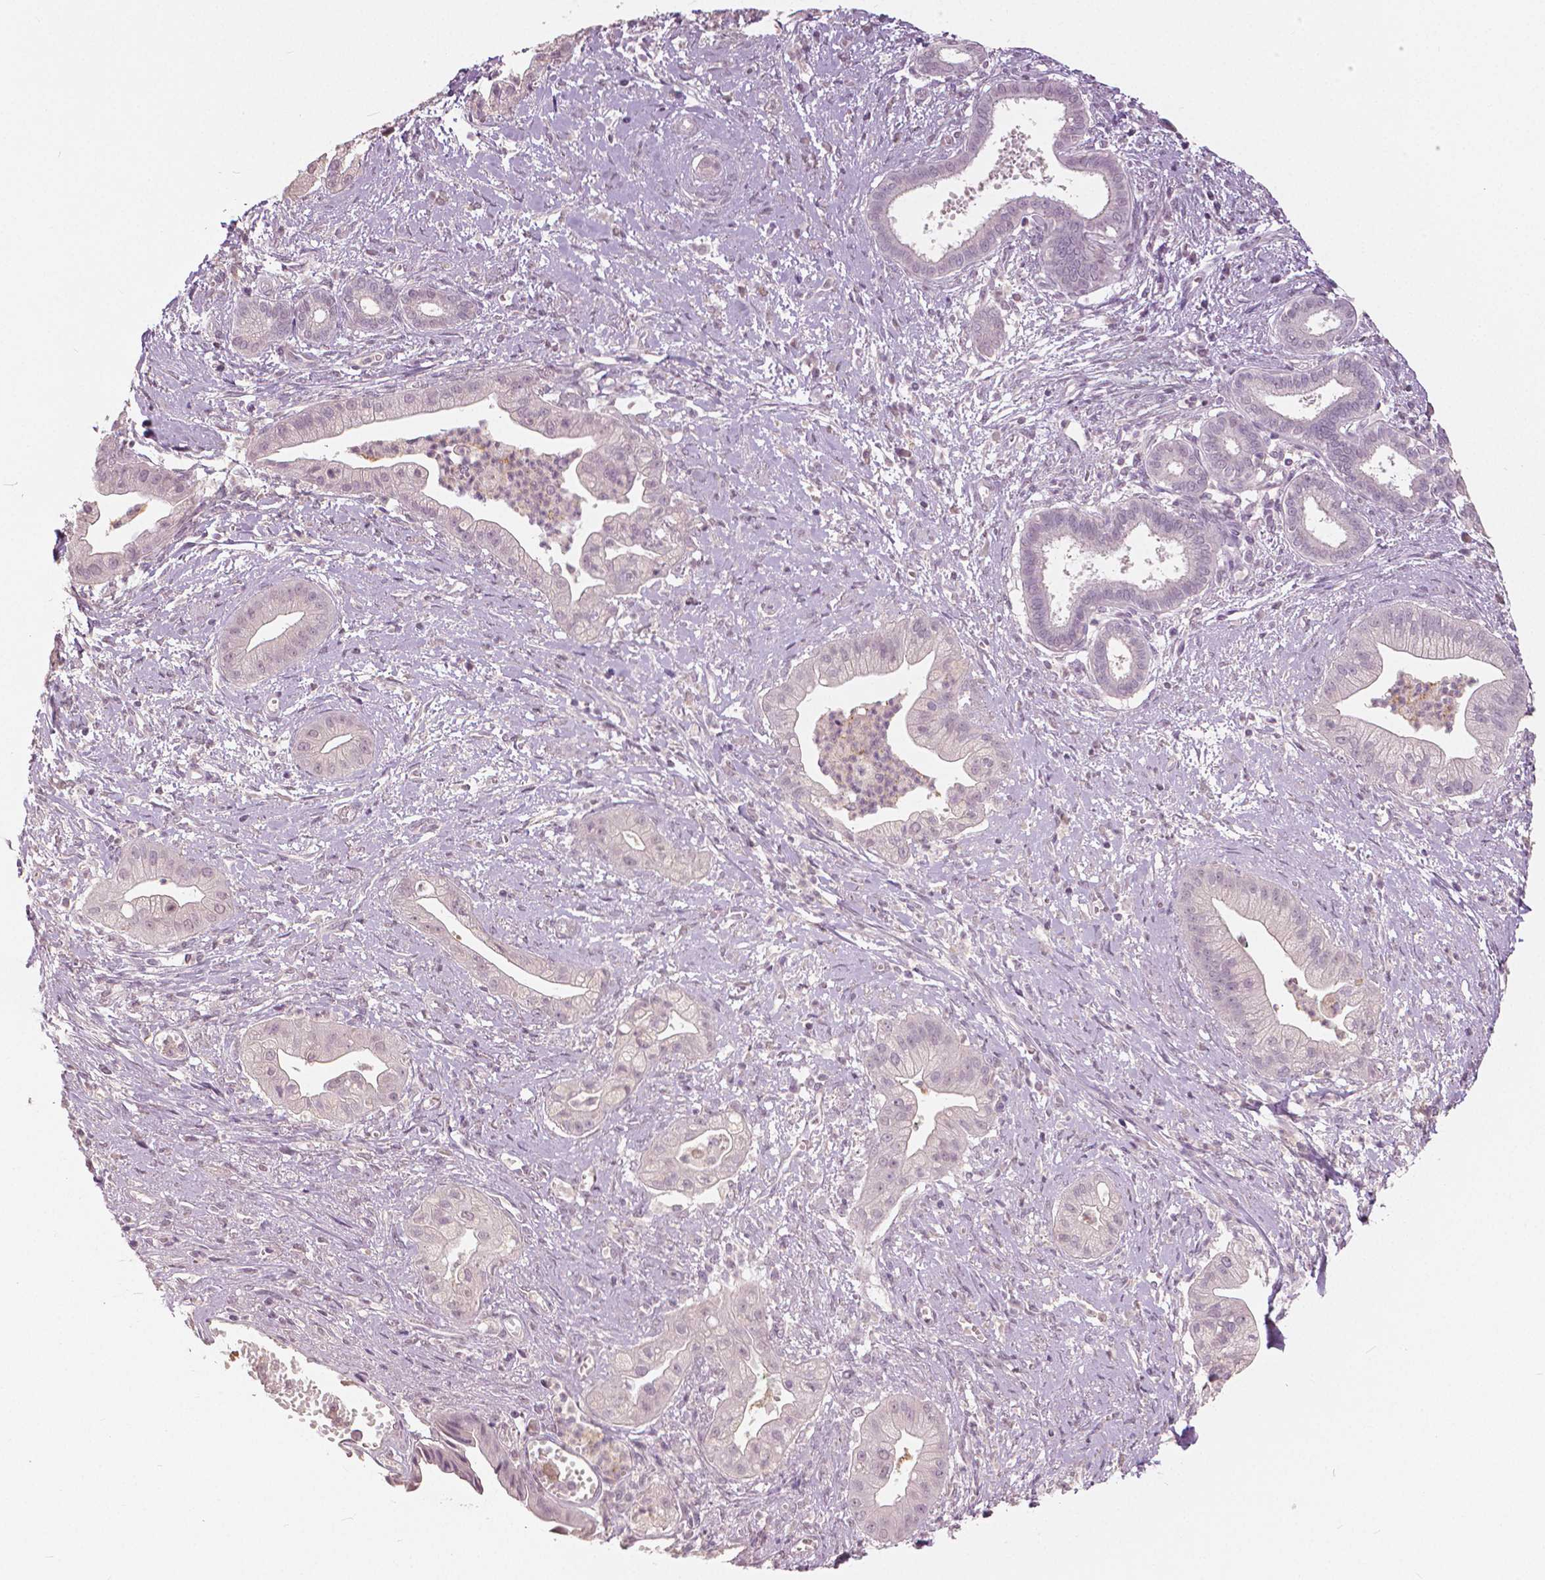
{"staining": {"intensity": "negative", "quantity": "none", "location": "none"}, "tissue": "pancreatic cancer", "cell_type": "Tumor cells", "image_type": "cancer", "snomed": [{"axis": "morphology", "description": "Normal tissue, NOS"}, {"axis": "morphology", "description": "Adenocarcinoma, NOS"}, {"axis": "topography", "description": "Lymph node"}, {"axis": "topography", "description": "Pancreas"}], "caption": "High power microscopy image of an immunohistochemistry image of pancreatic cancer (adenocarcinoma), revealing no significant staining in tumor cells.", "gene": "NANOG", "patient": {"sex": "female", "age": 58}}